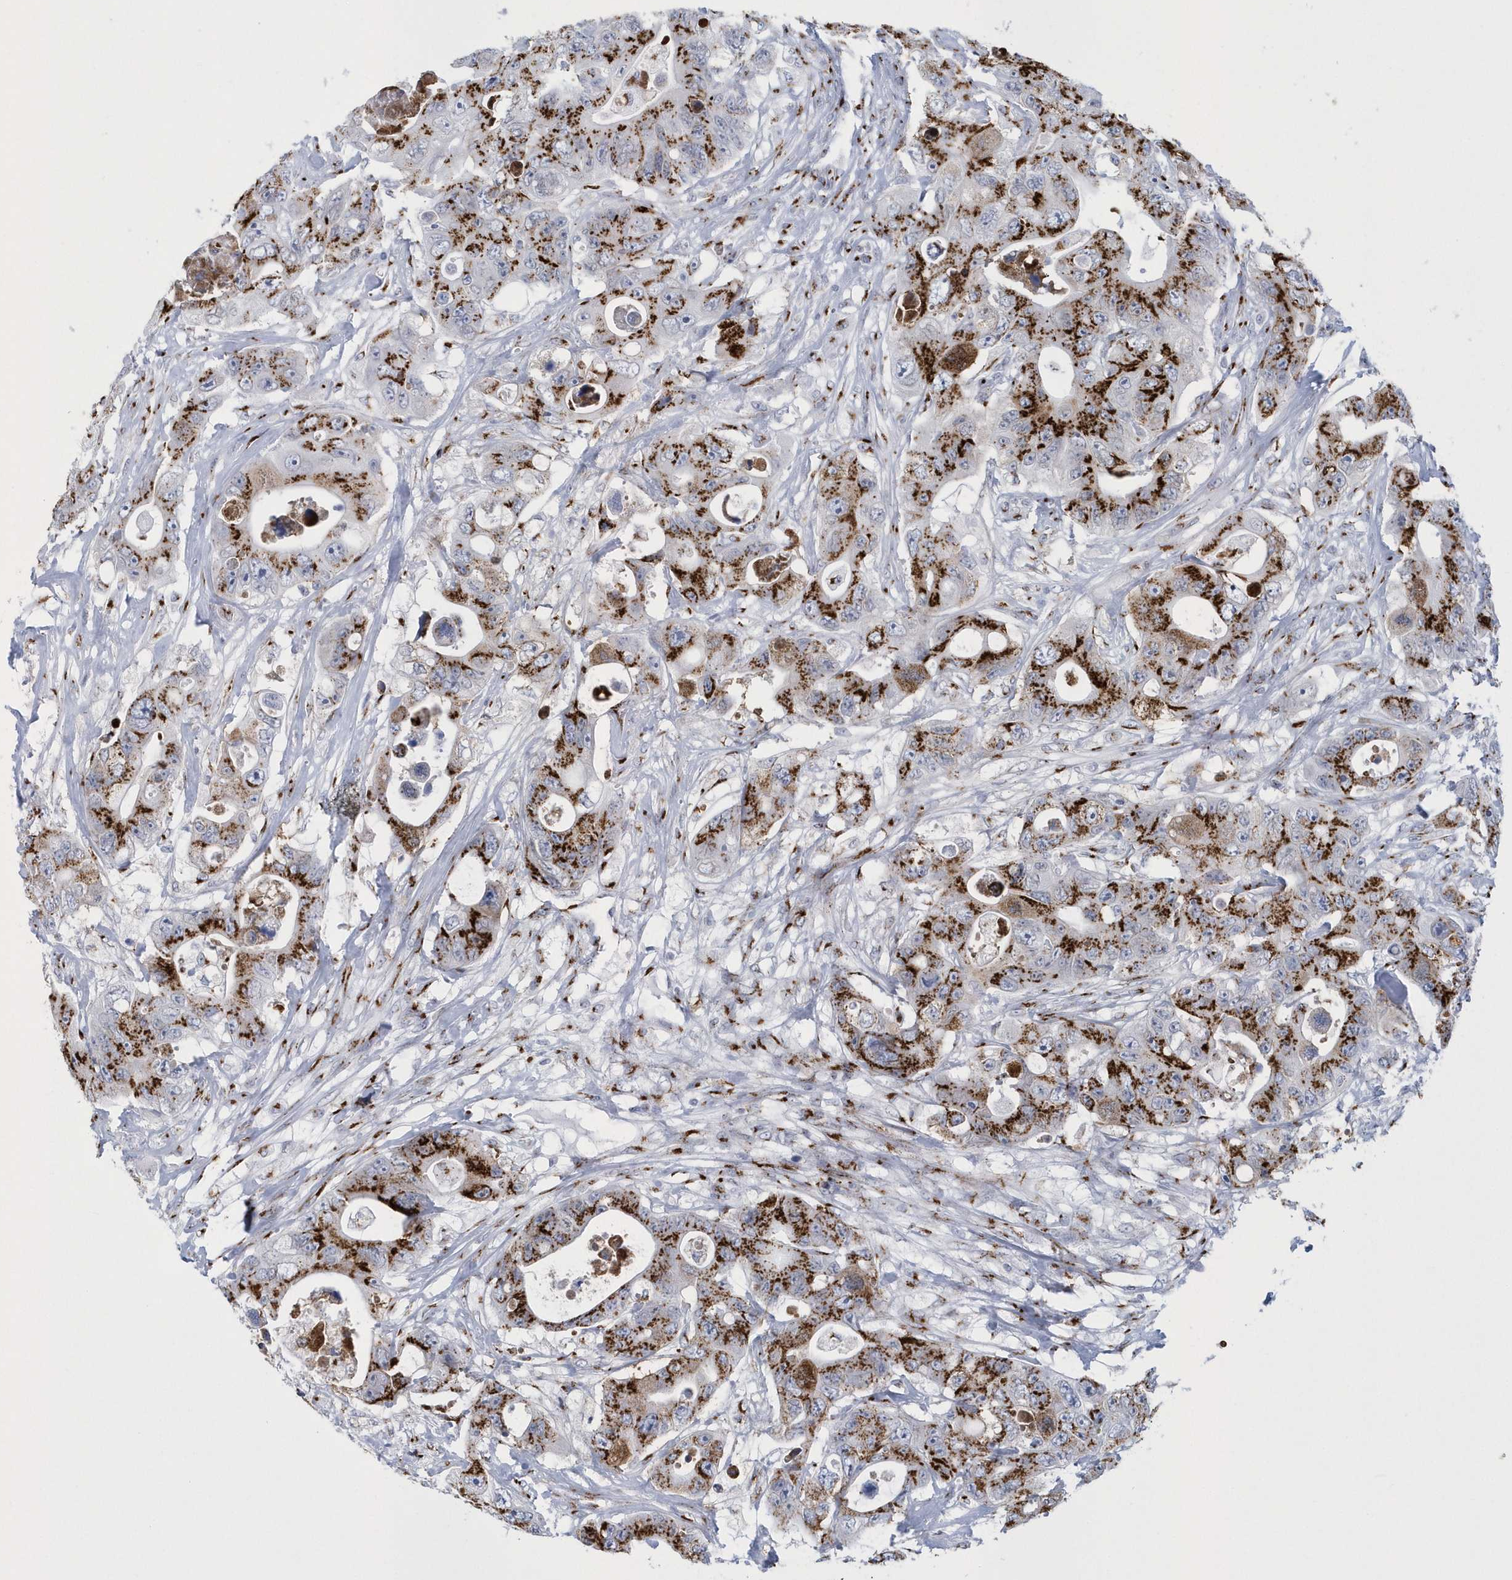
{"staining": {"intensity": "strong", "quantity": ">75%", "location": "cytoplasmic/membranous"}, "tissue": "colorectal cancer", "cell_type": "Tumor cells", "image_type": "cancer", "snomed": [{"axis": "morphology", "description": "Adenocarcinoma, NOS"}, {"axis": "topography", "description": "Colon"}], "caption": "Human colorectal cancer stained with a brown dye demonstrates strong cytoplasmic/membranous positive staining in about >75% of tumor cells.", "gene": "SLX9", "patient": {"sex": "female", "age": 46}}